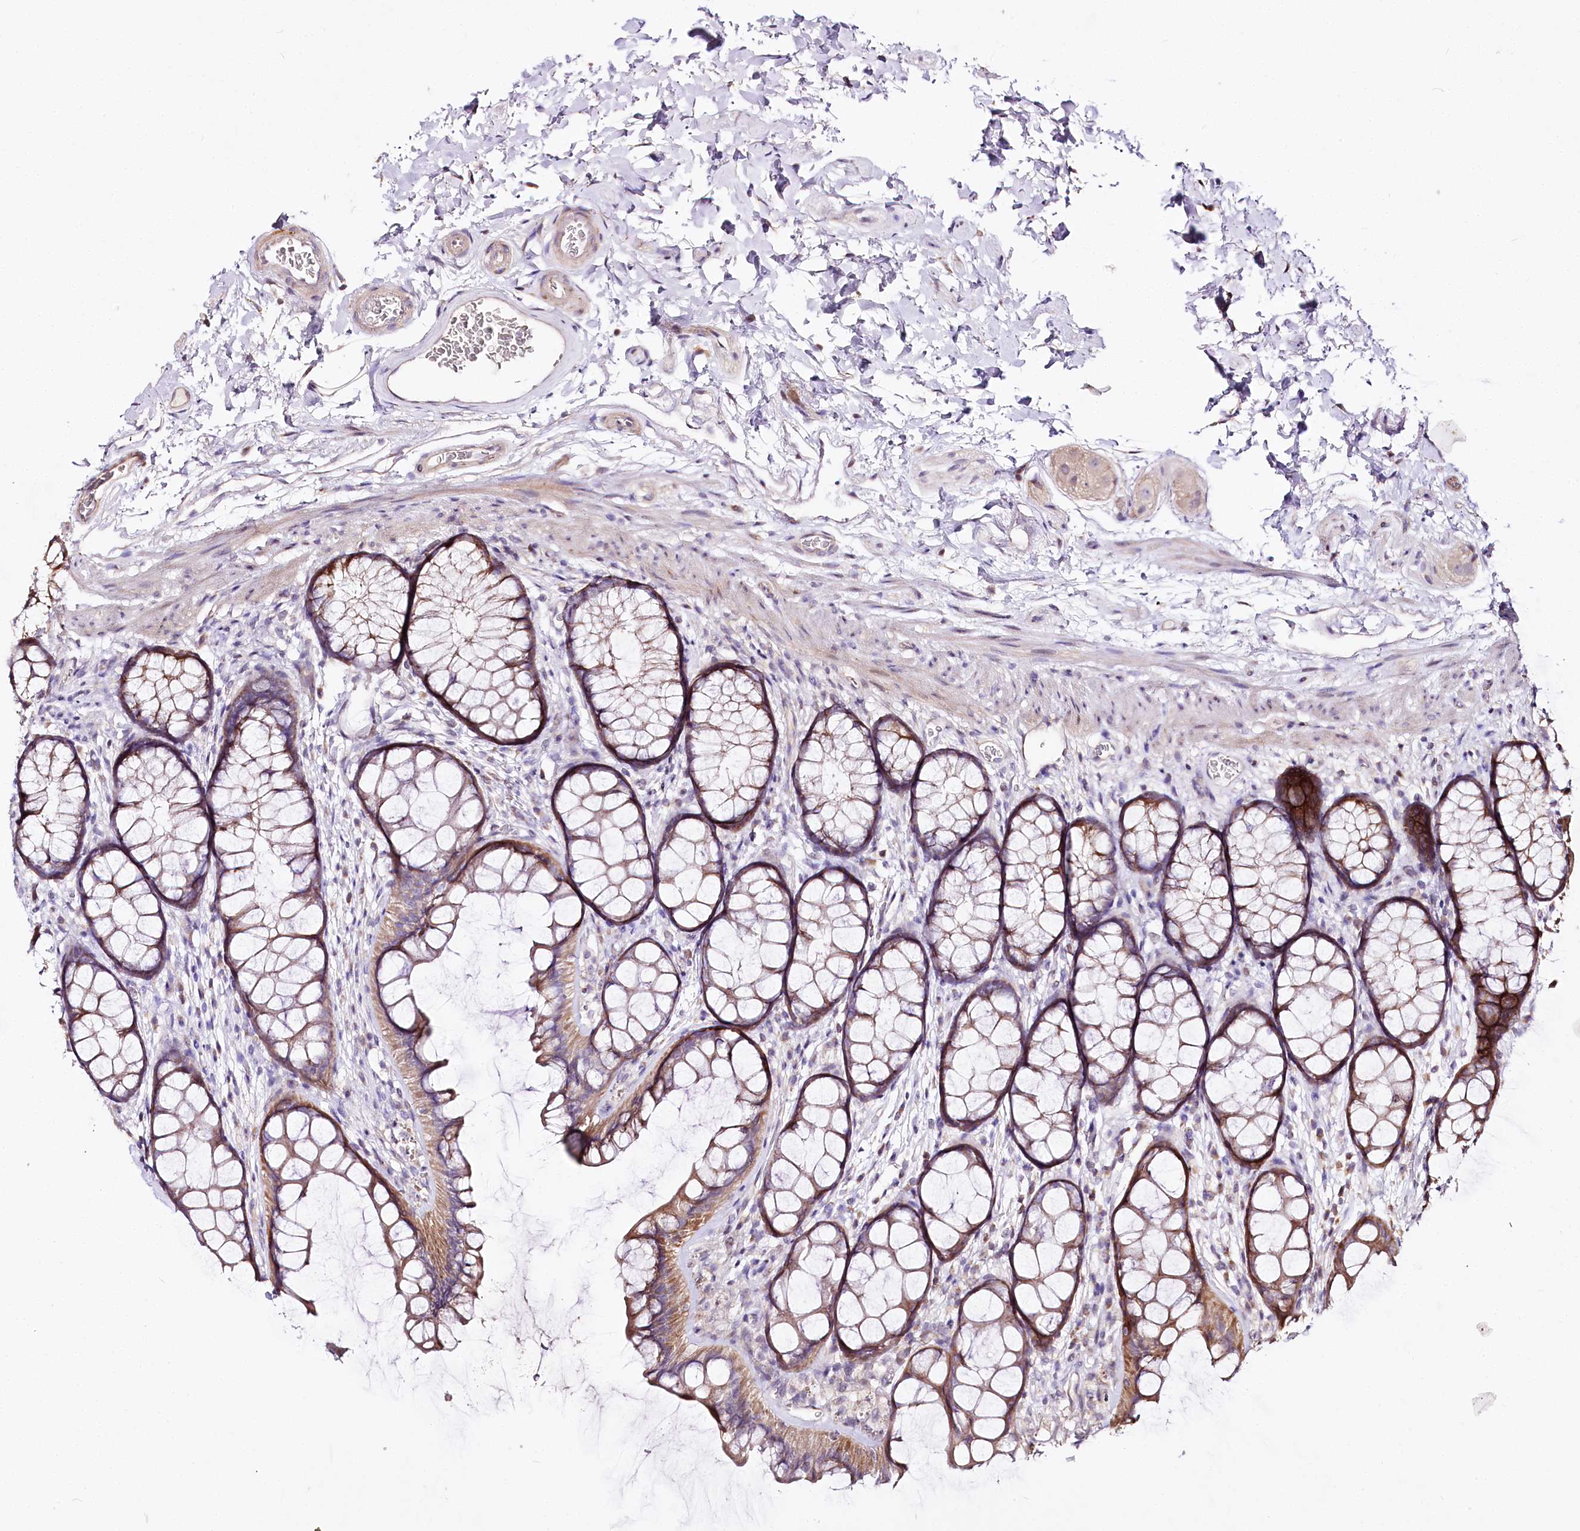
{"staining": {"intensity": "weak", "quantity": ">75%", "location": "cytoplasmic/membranous"}, "tissue": "colon", "cell_type": "Endothelial cells", "image_type": "normal", "snomed": [{"axis": "morphology", "description": "Normal tissue, NOS"}, {"axis": "topography", "description": "Colon"}], "caption": "About >75% of endothelial cells in benign colon display weak cytoplasmic/membranous protein positivity as visualized by brown immunohistochemical staining.", "gene": "ZNF226", "patient": {"sex": "female", "age": 82}}